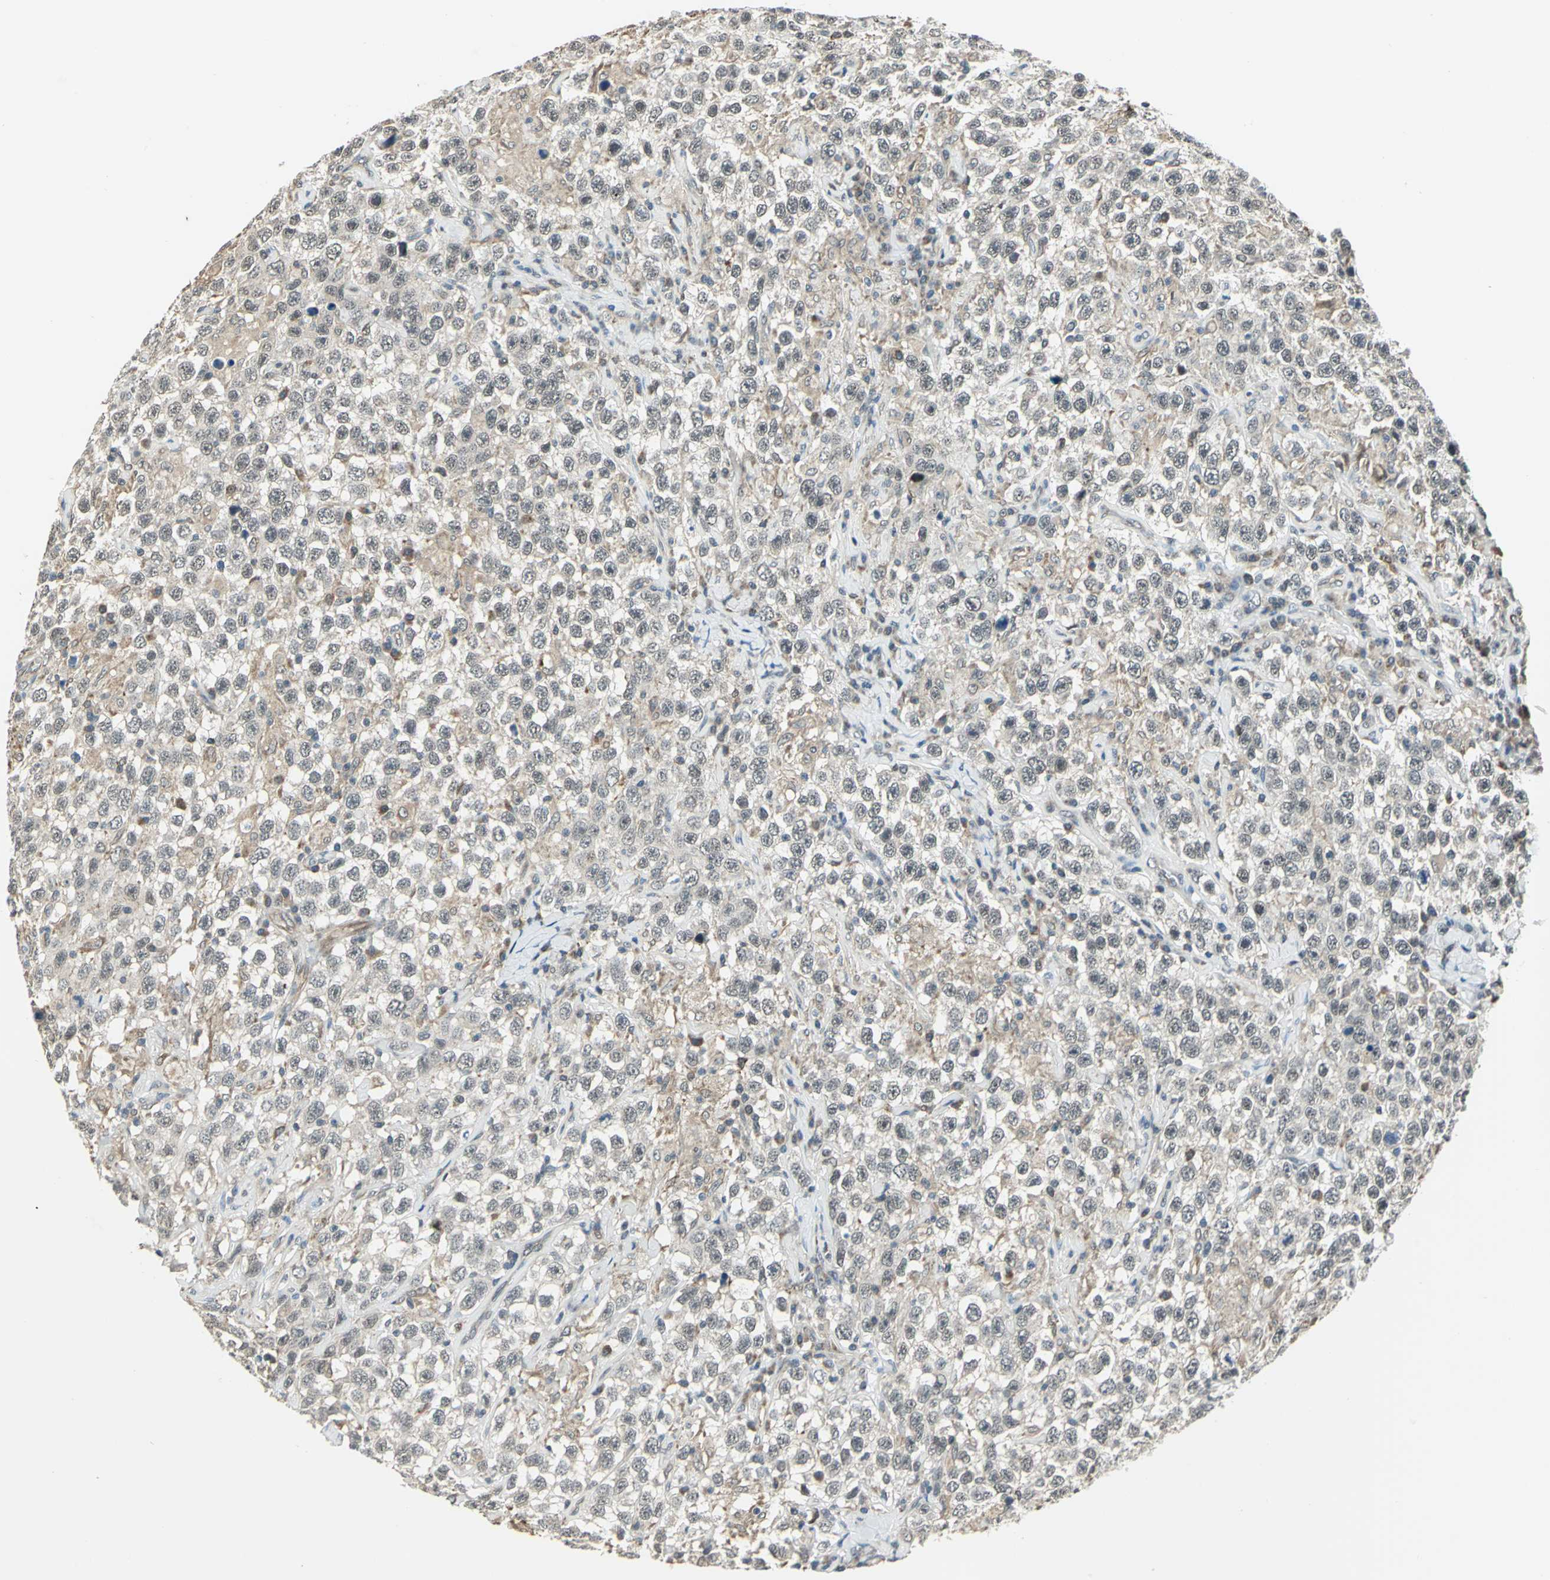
{"staining": {"intensity": "weak", "quantity": "25%-75%", "location": "cytoplasmic/membranous"}, "tissue": "testis cancer", "cell_type": "Tumor cells", "image_type": "cancer", "snomed": [{"axis": "morphology", "description": "Seminoma, NOS"}, {"axis": "topography", "description": "Testis"}], "caption": "Protein staining reveals weak cytoplasmic/membranous positivity in approximately 25%-75% of tumor cells in testis seminoma.", "gene": "PLAGL2", "patient": {"sex": "male", "age": 41}}